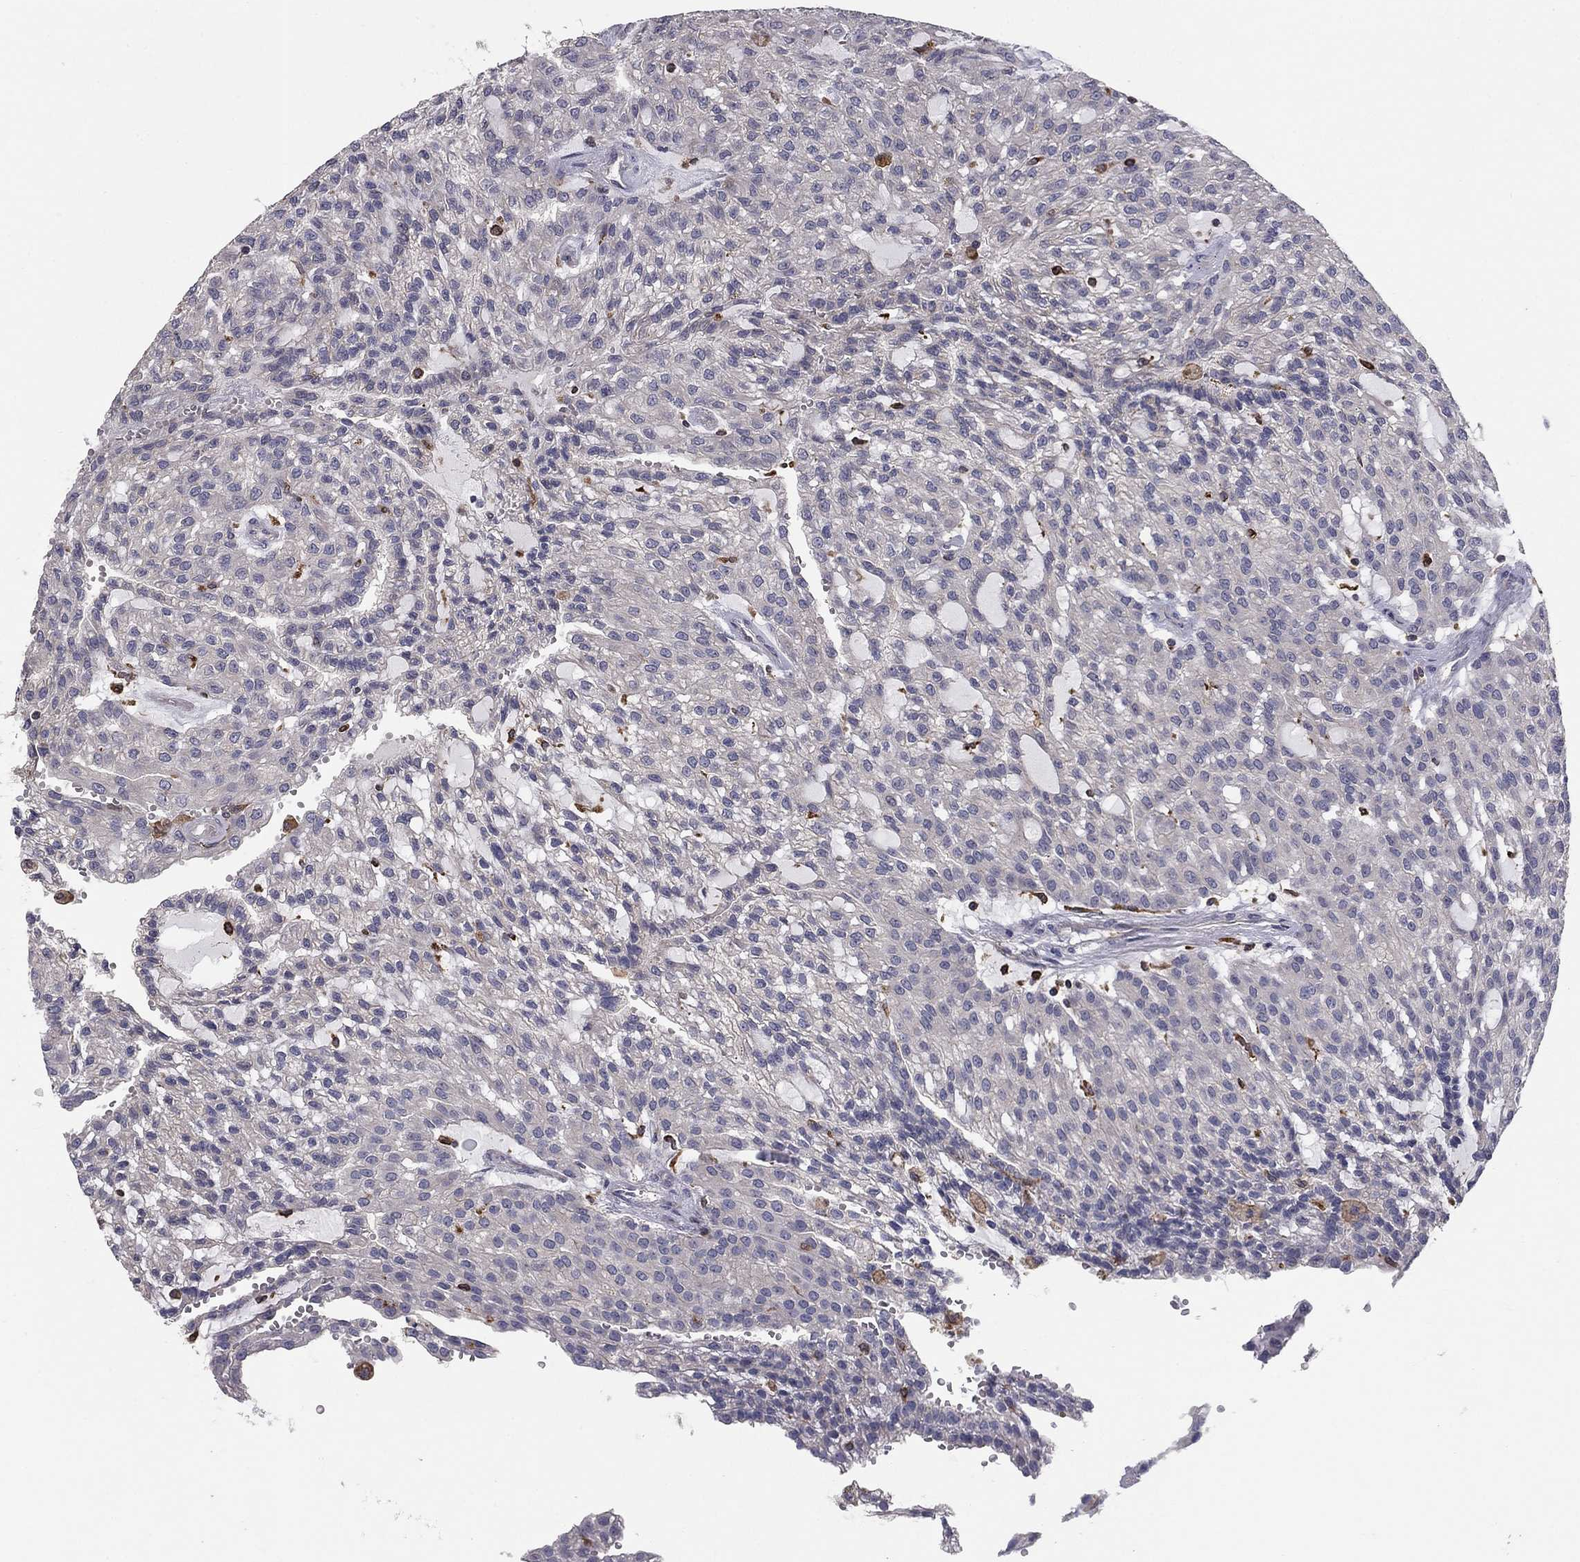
{"staining": {"intensity": "negative", "quantity": "none", "location": "none"}, "tissue": "renal cancer", "cell_type": "Tumor cells", "image_type": "cancer", "snomed": [{"axis": "morphology", "description": "Adenocarcinoma, NOS"}, {"axis": "topography", "description": "Kidney"}], "caption": "DAB (3,3'-diaminobenzidine) immunohistochemical staining of adenocarcinoma (renal) exhibits no significant positivity in tumor cells. (IHC, brightfield microscopy, high magnification).", "gene": "PLCB2", "patient": {"sex": "male", "age": 63}}